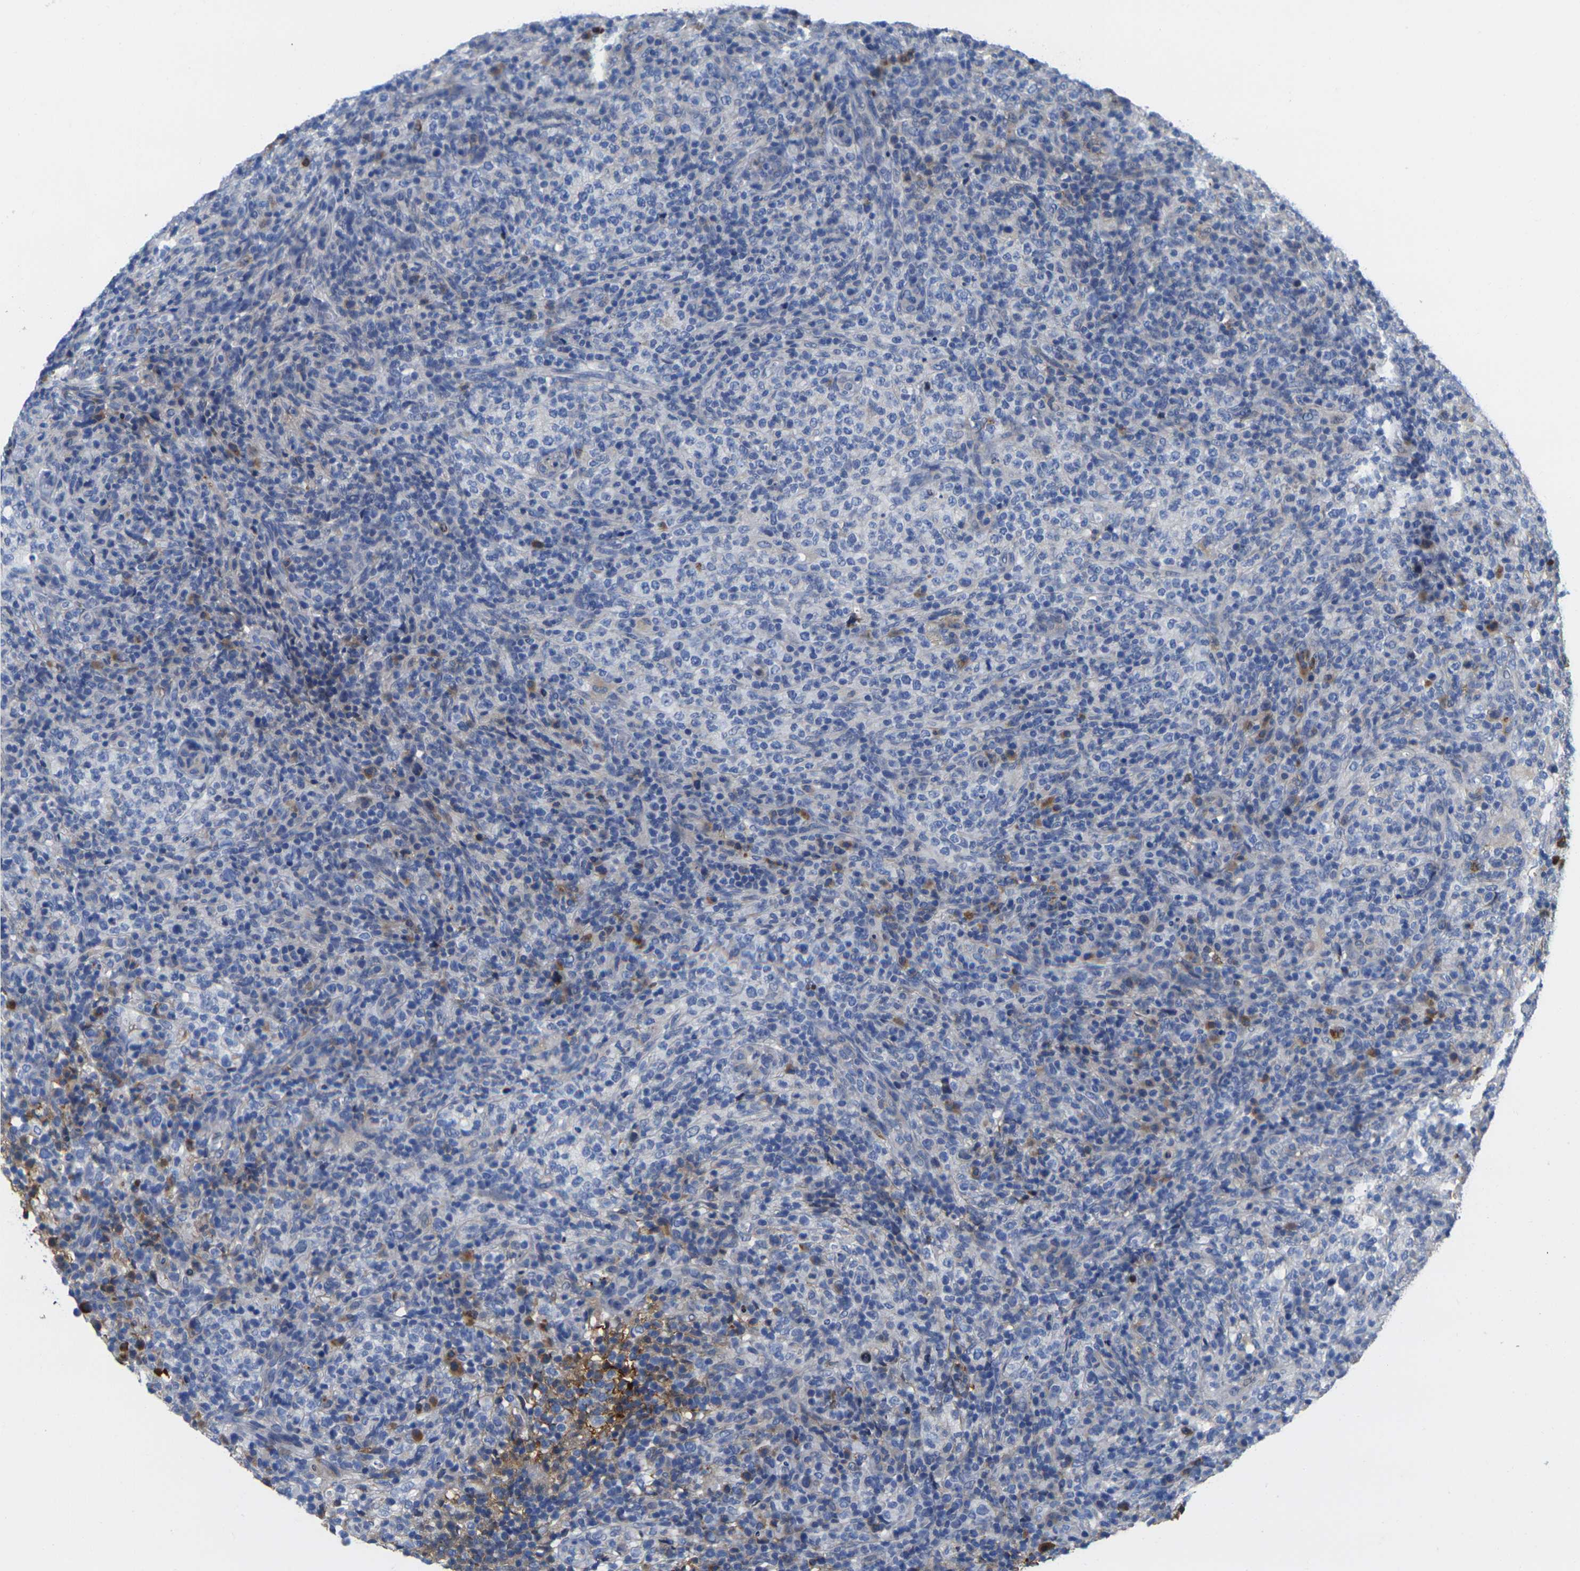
{"staining": {"intensity": "moderate", "quantity": "<25%", "location": "cytoplasmic/membranous"}, "tissue": "lymphoma", "cell_type": "Tumor cells", "image_type": "cancer", "snomed": [{"axis": "morphology", "description": "Malignant lymphoma, non-Hodgkin's type, High grade"}, {"axis": "topography", "description": "Lymph node"}], "caption": "Malignant lymphoma, non-Hodgkin's type (high-grade) tissue exhibits moderate cytoplasmic/membranous positivity in approximately <25% of tumor cells", "gene": "GREM2", "patient": {"sex": "female", "age": 76}}